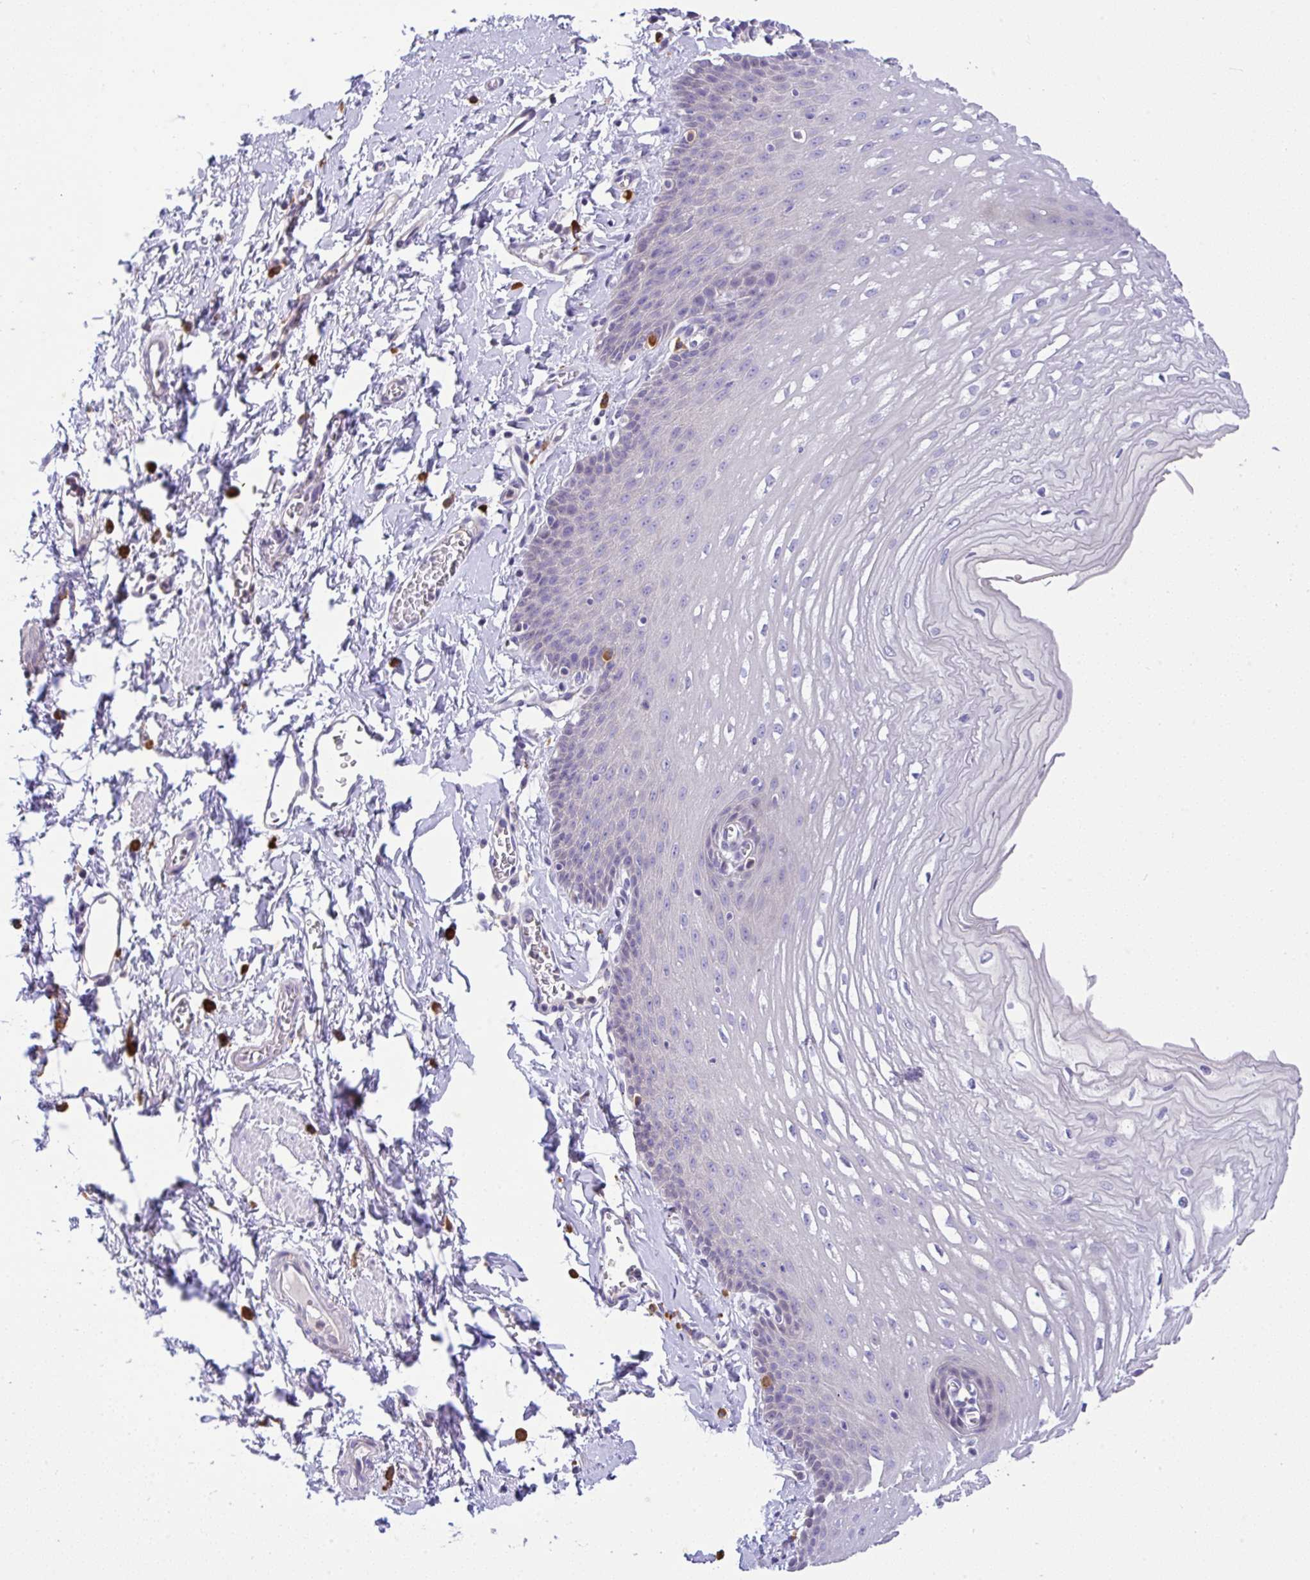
{"staining": {"intensity": "negative", "quantity": "none", "location": "none"}, "tissue": "esophagus", "cell_type": "Squamous epithelial cells", "image_type": "normal", "snomed": [{"axis": "morphology", "description": "Normal tissue, NOS"}, {"axis": "topography", "description": "Esophagus"}], "caption": "Benign esophagus was stained to show a protein in brown. There is no significant expression in squamous epithelial cells. Nuclei are stained in blue.", "gene": "EPN3", "patient": {"sex": "male", "age": 70}}